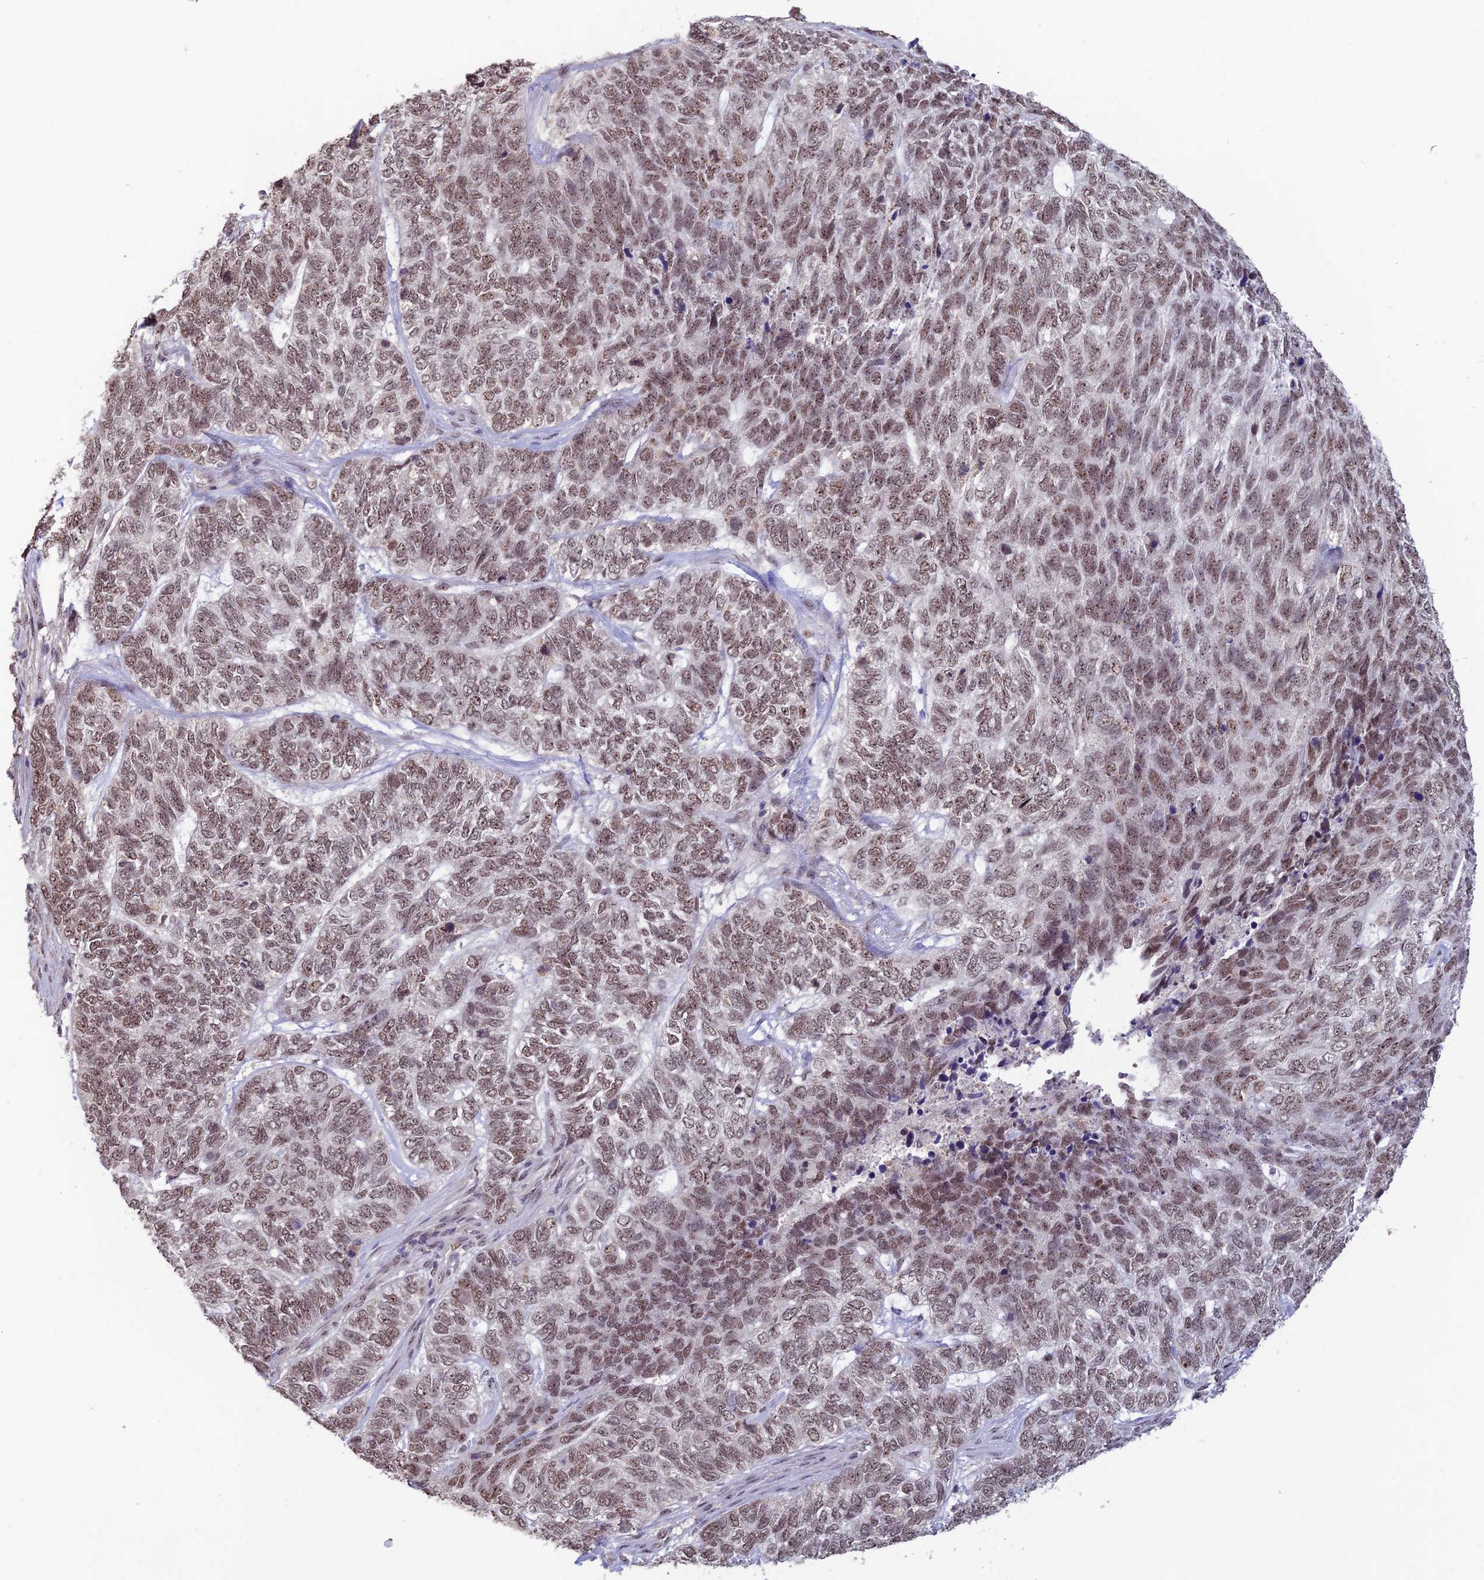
{"staining": {"intensity": "weak", "quantity": ">75%", "location": "nuclear"}, "tissue": "skin cancer", "cell_type": "Tumor cells", "image_type": "cancer", "snomed": [{"axis": "morphology", "description": "Basal cell carcinoma"}, {"axis": "topography", "description": "Skin"}], "caption": "Immunohistochemical staining of skin cancer reveals weak nuclear protein expression in approximately >75% of tumor cells. (brown staining indicates protein expression, while blue staining denotes nuclei).", "gene": "POLR1G", "patient": {"sex": "female", "age": 65}}